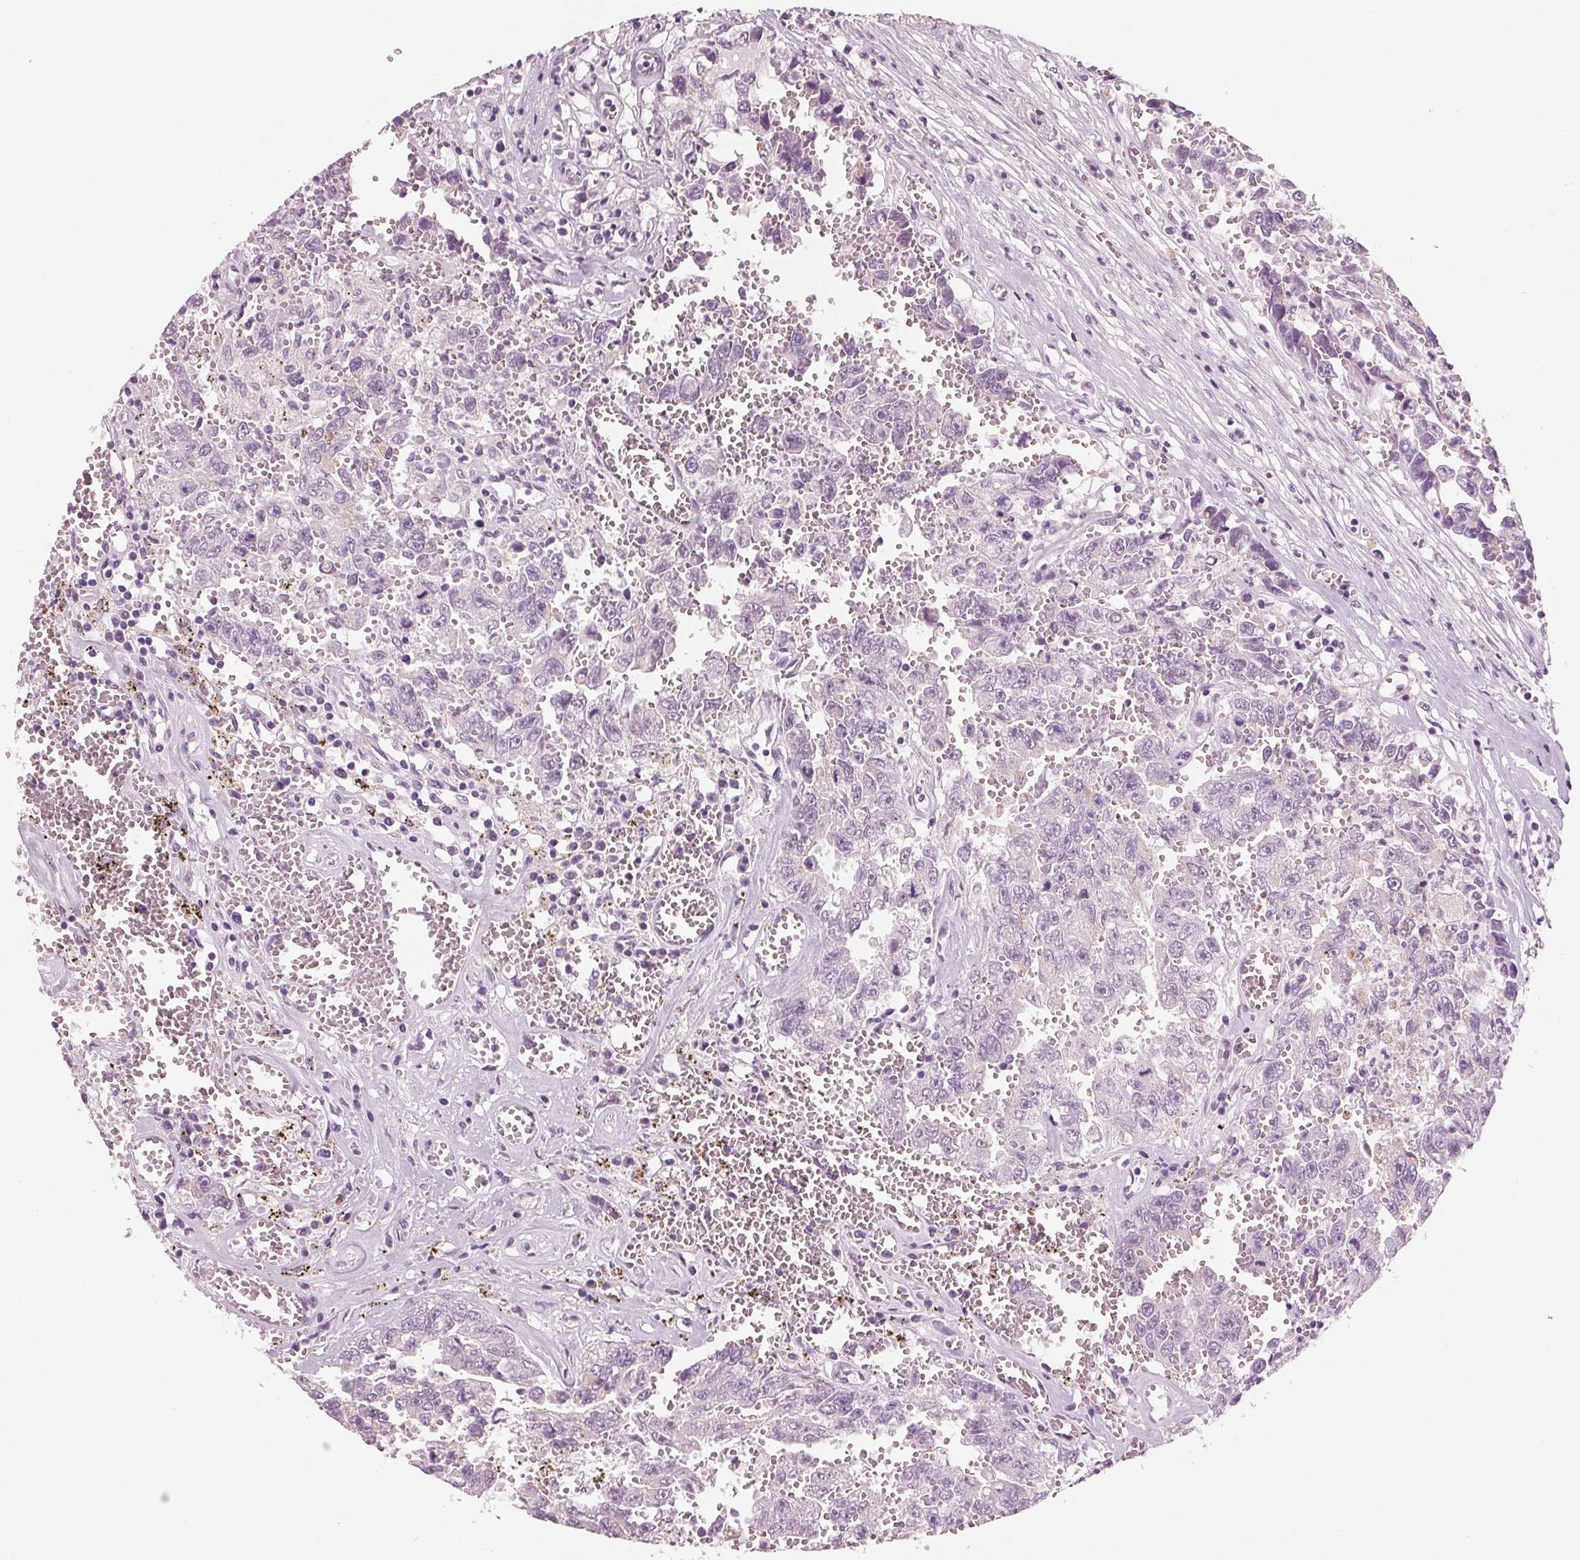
{"staining": {"intensity": "negative", "quantity": "none", "location": "none"}, "tissue": "testis cancer", "cell_type": "Tumor cells", "image_type": "cancer", "snomed": [{"axis": "morphology", "description": "Carcinoma, Embryonal, NOS"}, {"axis": "topography", "description": "Testis"}], "caption": "IHC histopathology image of human testis embryonal carcinoma stained for a protein (brown), which shows no positivity in tumor cells. (Immunohistochemistry (ihc), brightfield microscopy, high magnification).", "gene": "PRAP1", "patient": {"sex": "male", "age": 36}}